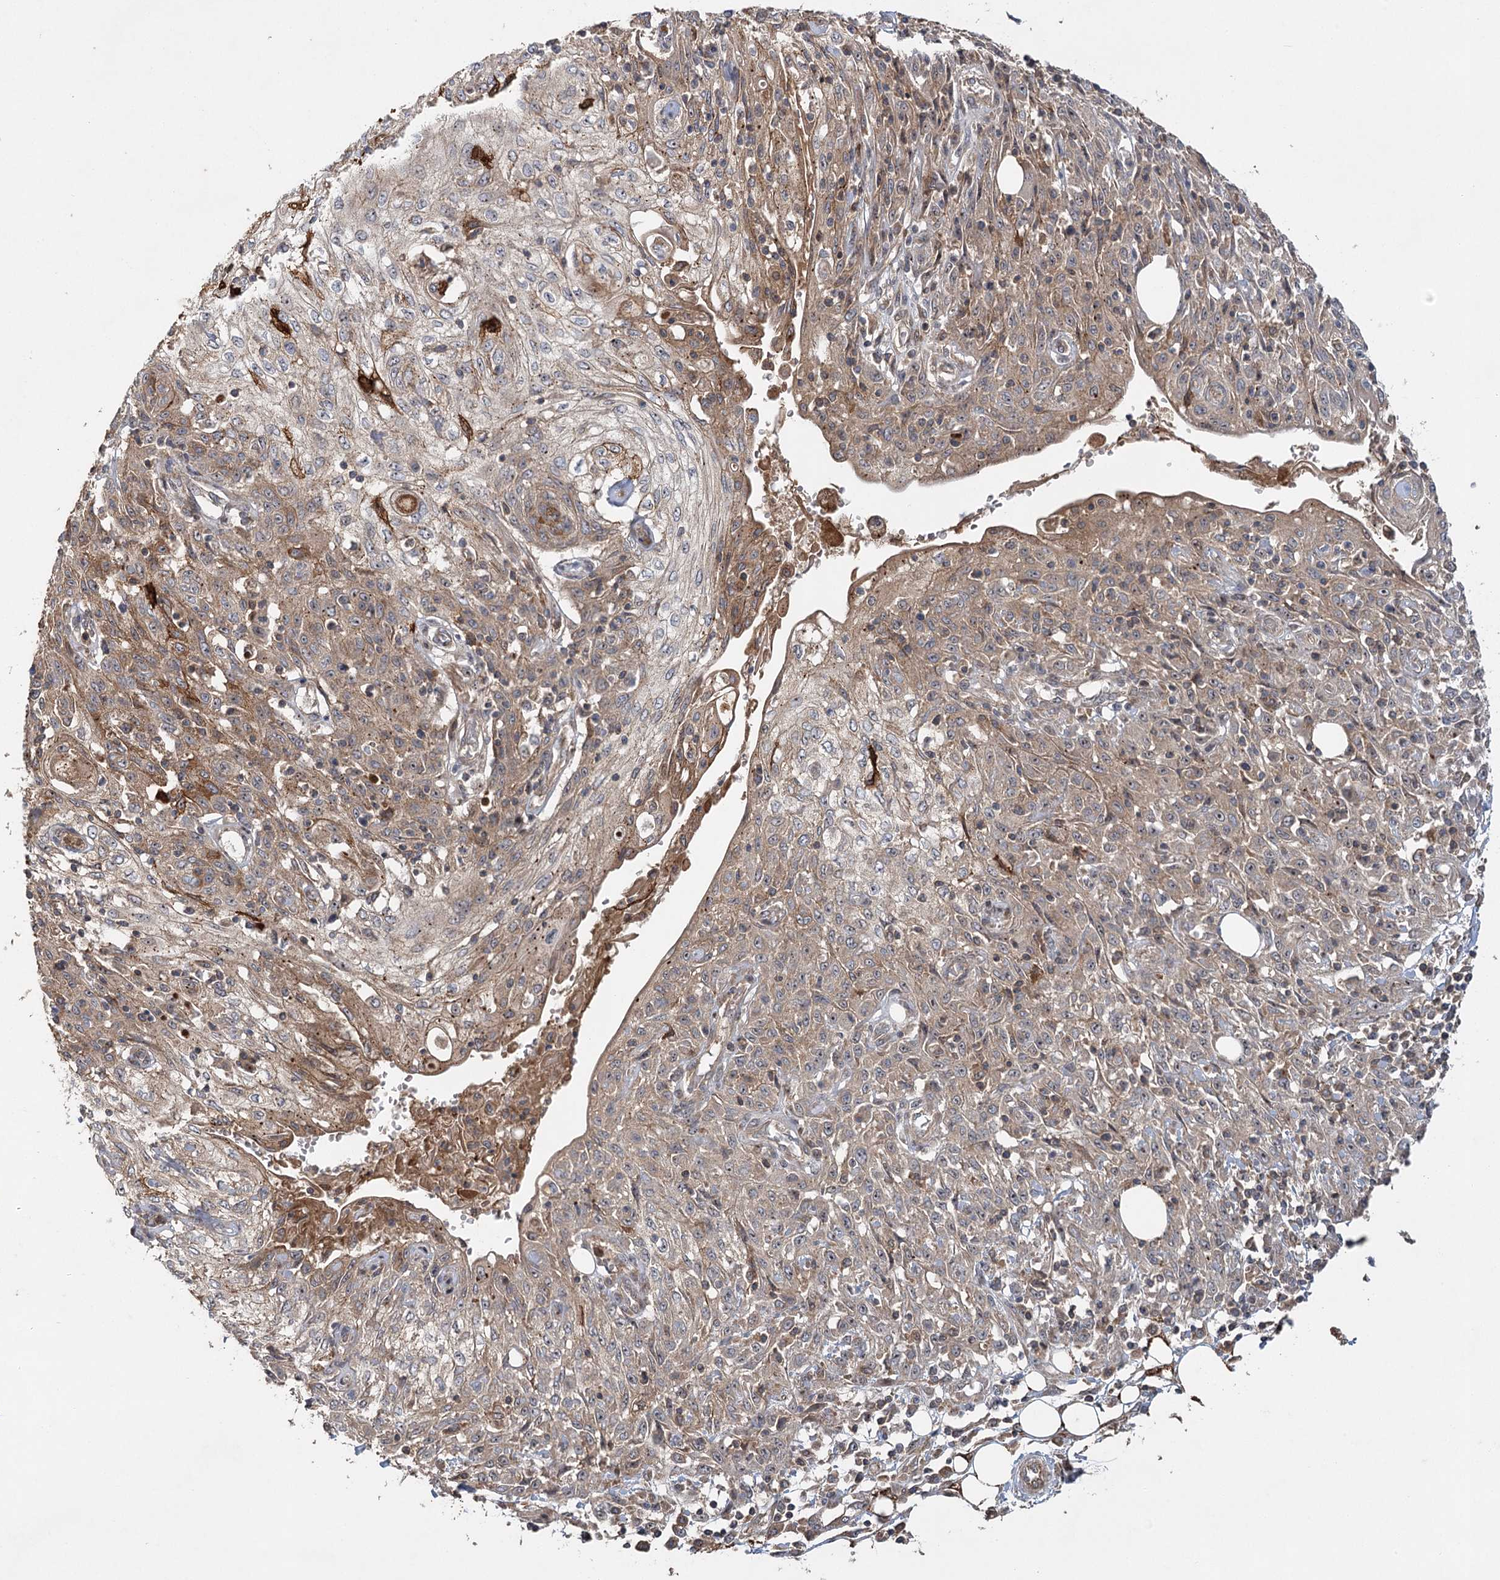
{"staining": {"intensity": "moderate", "quantity": ">75%", "location": "cytoplasmic/membranous,nuclear"}, "tissue": "skin cancer", "cell_type": "Tumor cells", "image_type": "cancer", "snomed": [{"axis": "morphology", "description": "Squamous cell carcinoma, NOS"}, {"axis": "morphology", "description": "Squamous cell carcinoma, metastatic, NOS"}, {"axis": "topography", "description": "Skin"}, {"axis": "topography", "description": "Lymph node"}], "caption": "Immunohistochemistry micrograph of squamous cell carcinoma (skin) stained for a protein (brown), which demonstrates medium levels of moderate cytoplasmic/membranous and nuclear positivity in about >75% of tumor cells.", "gene": "RAPGEF6", "patient": {"sex": "male", "age": 75}}